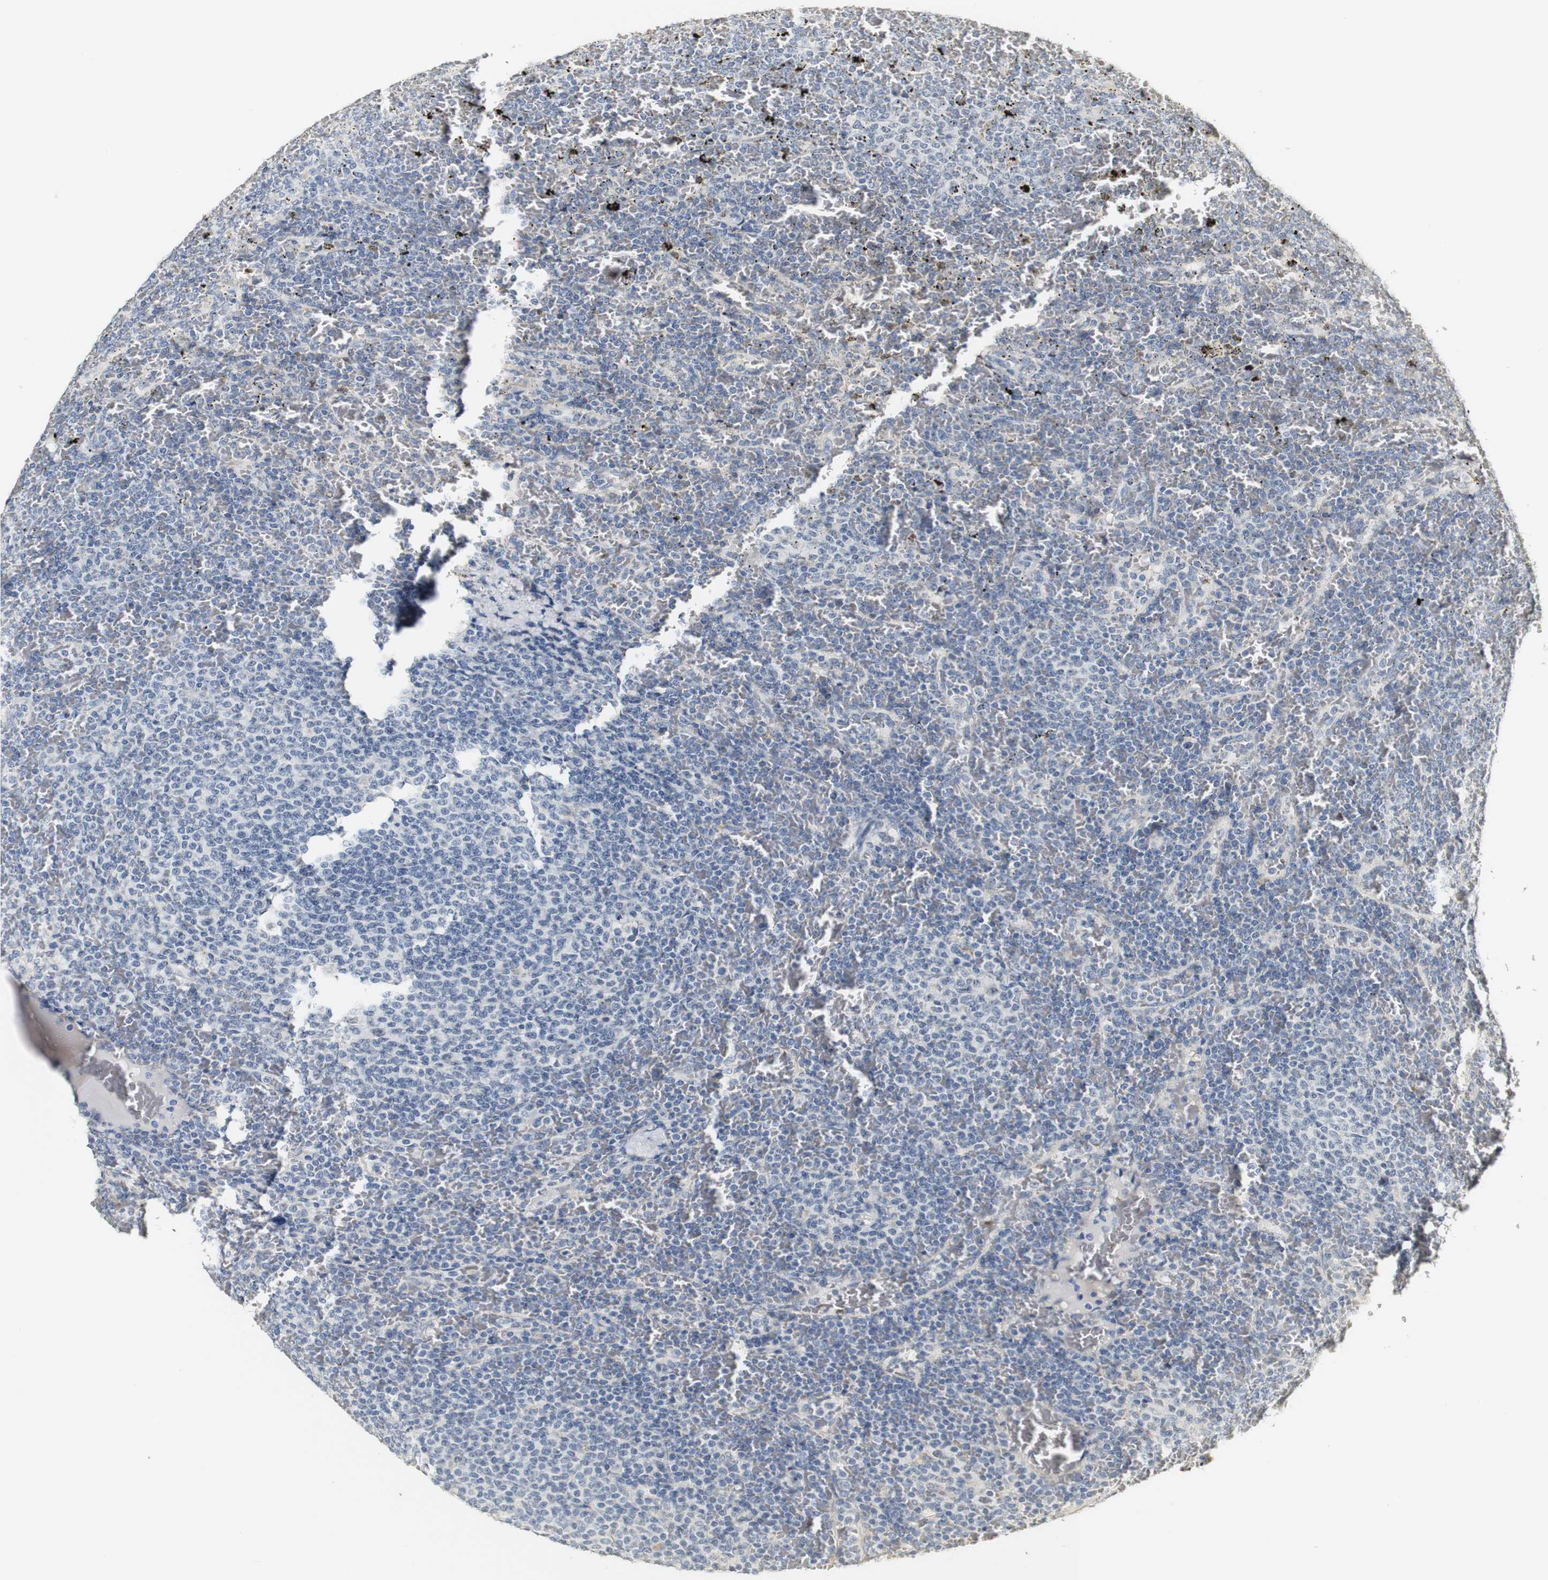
{"staining": {"intensity": "negative", "quantity": "none", "location": "none"}, "tissue": "lymphoma", "cell_type": "Tumor cells", "image_type": "cancer", "snomed": [{"axis": "morphology", "description": "Malignant lymphoma, non-Hodgkin's type, Low grade"}, {"axis": "topography", "description": "Spleen"}], "caption": "This is an IHC histopathology image of human malignant lymphoma, non-Hodgkin's type (low-grade). There is no expression in tumor cells.", "gene": "SYT7", "patient": {"sex": "female", "age": 77}}